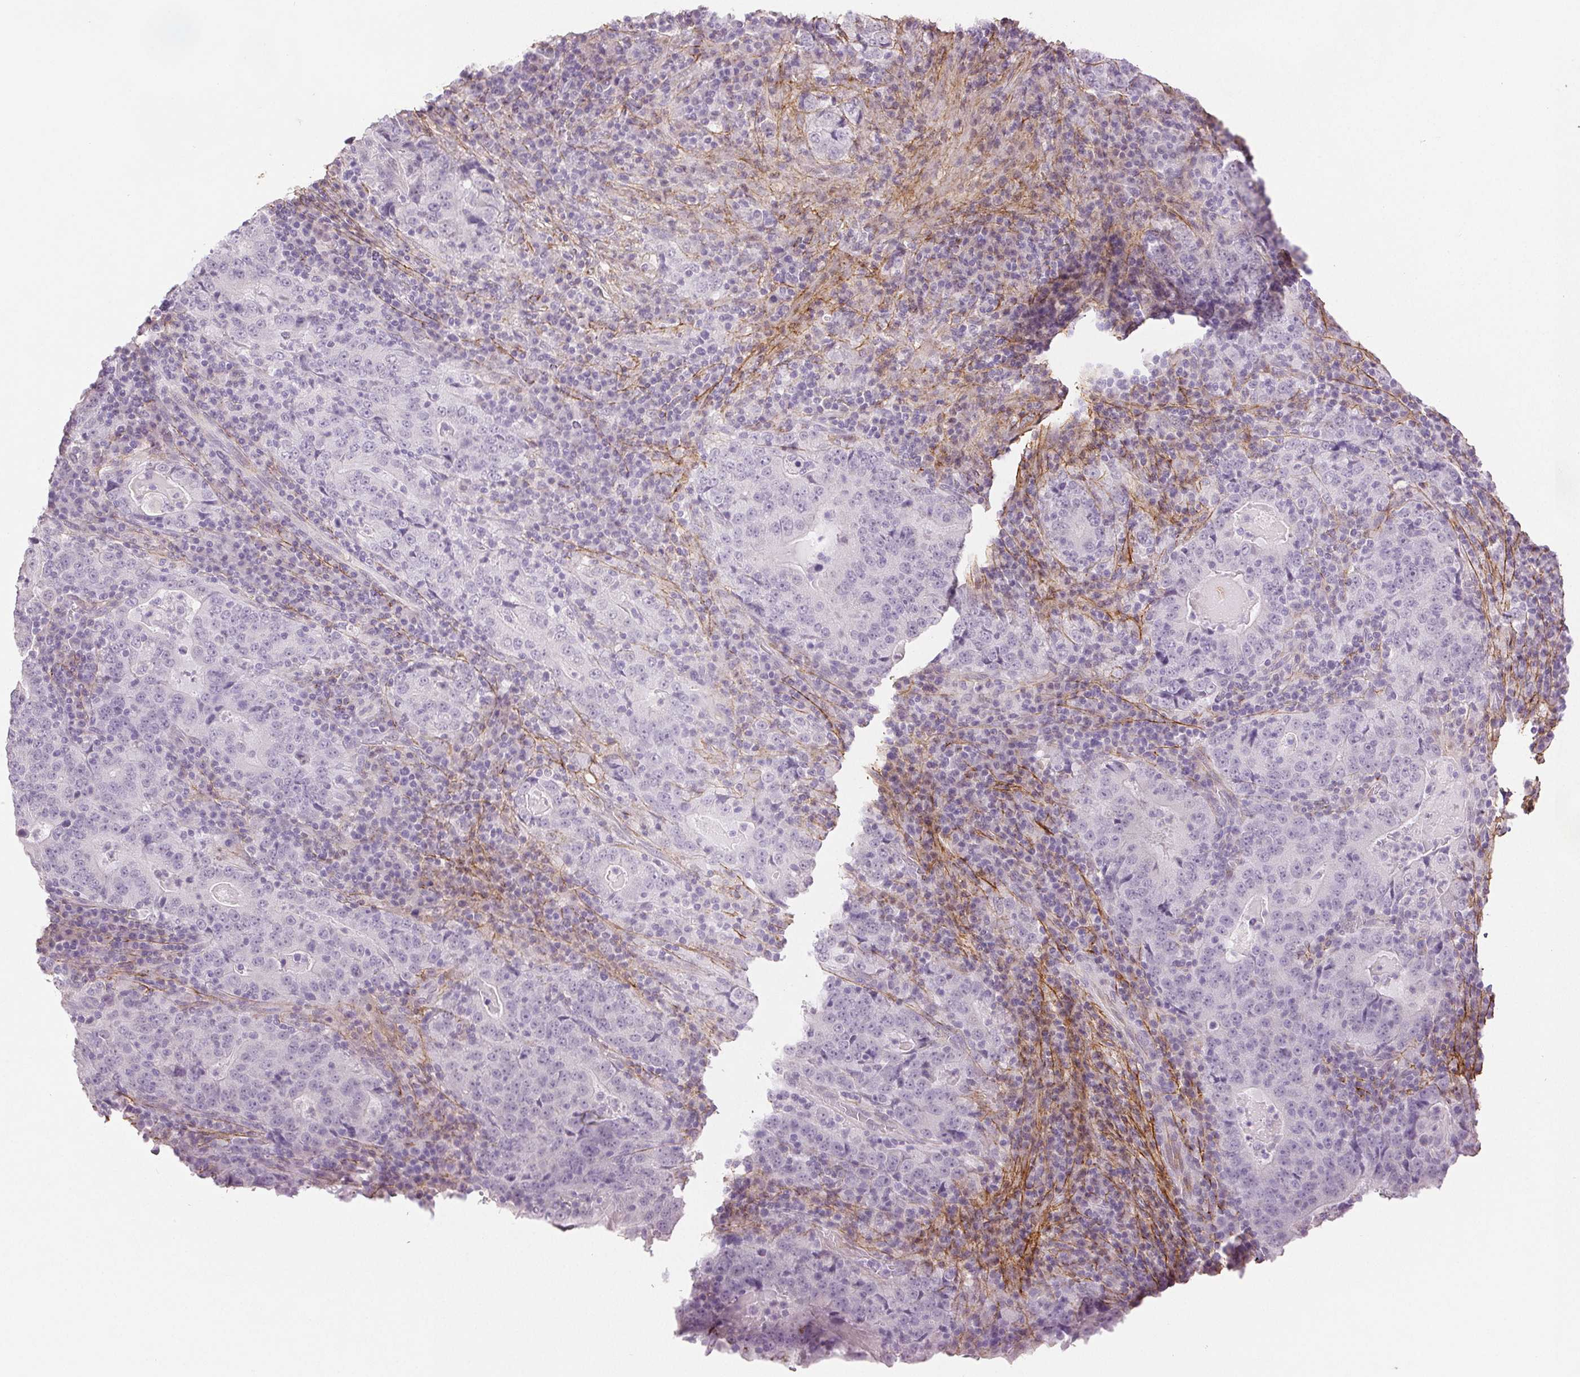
{"staining": {"intensity": "negative", "quantity": "none", "location": "none"}, "tissue": "stomach cancer", "cell_type": "Tumor cells", "image_type": "cancer", "snomed": [{"axis": "morphology", "description": "Normal tissue, NOS"}, {"axis": "morphology", "description": "Adenocarcinoma, NOS"}, {"axis": "topography", "description": "Stomach, upper"}, {"axis": "topography", "description": "Stomach"}], "caption": "DAB immunohistochemical staining of adenocarcinoma (stomach) reveals no significant expression in tumor cells. (DAB (3,3'-diaminobenzidine) immunohistochemistry (IHC) visualized using brightfield microscopy, high magnification).", "gene": "FBN1", "patient": {"sex": "male", "age": 59}}